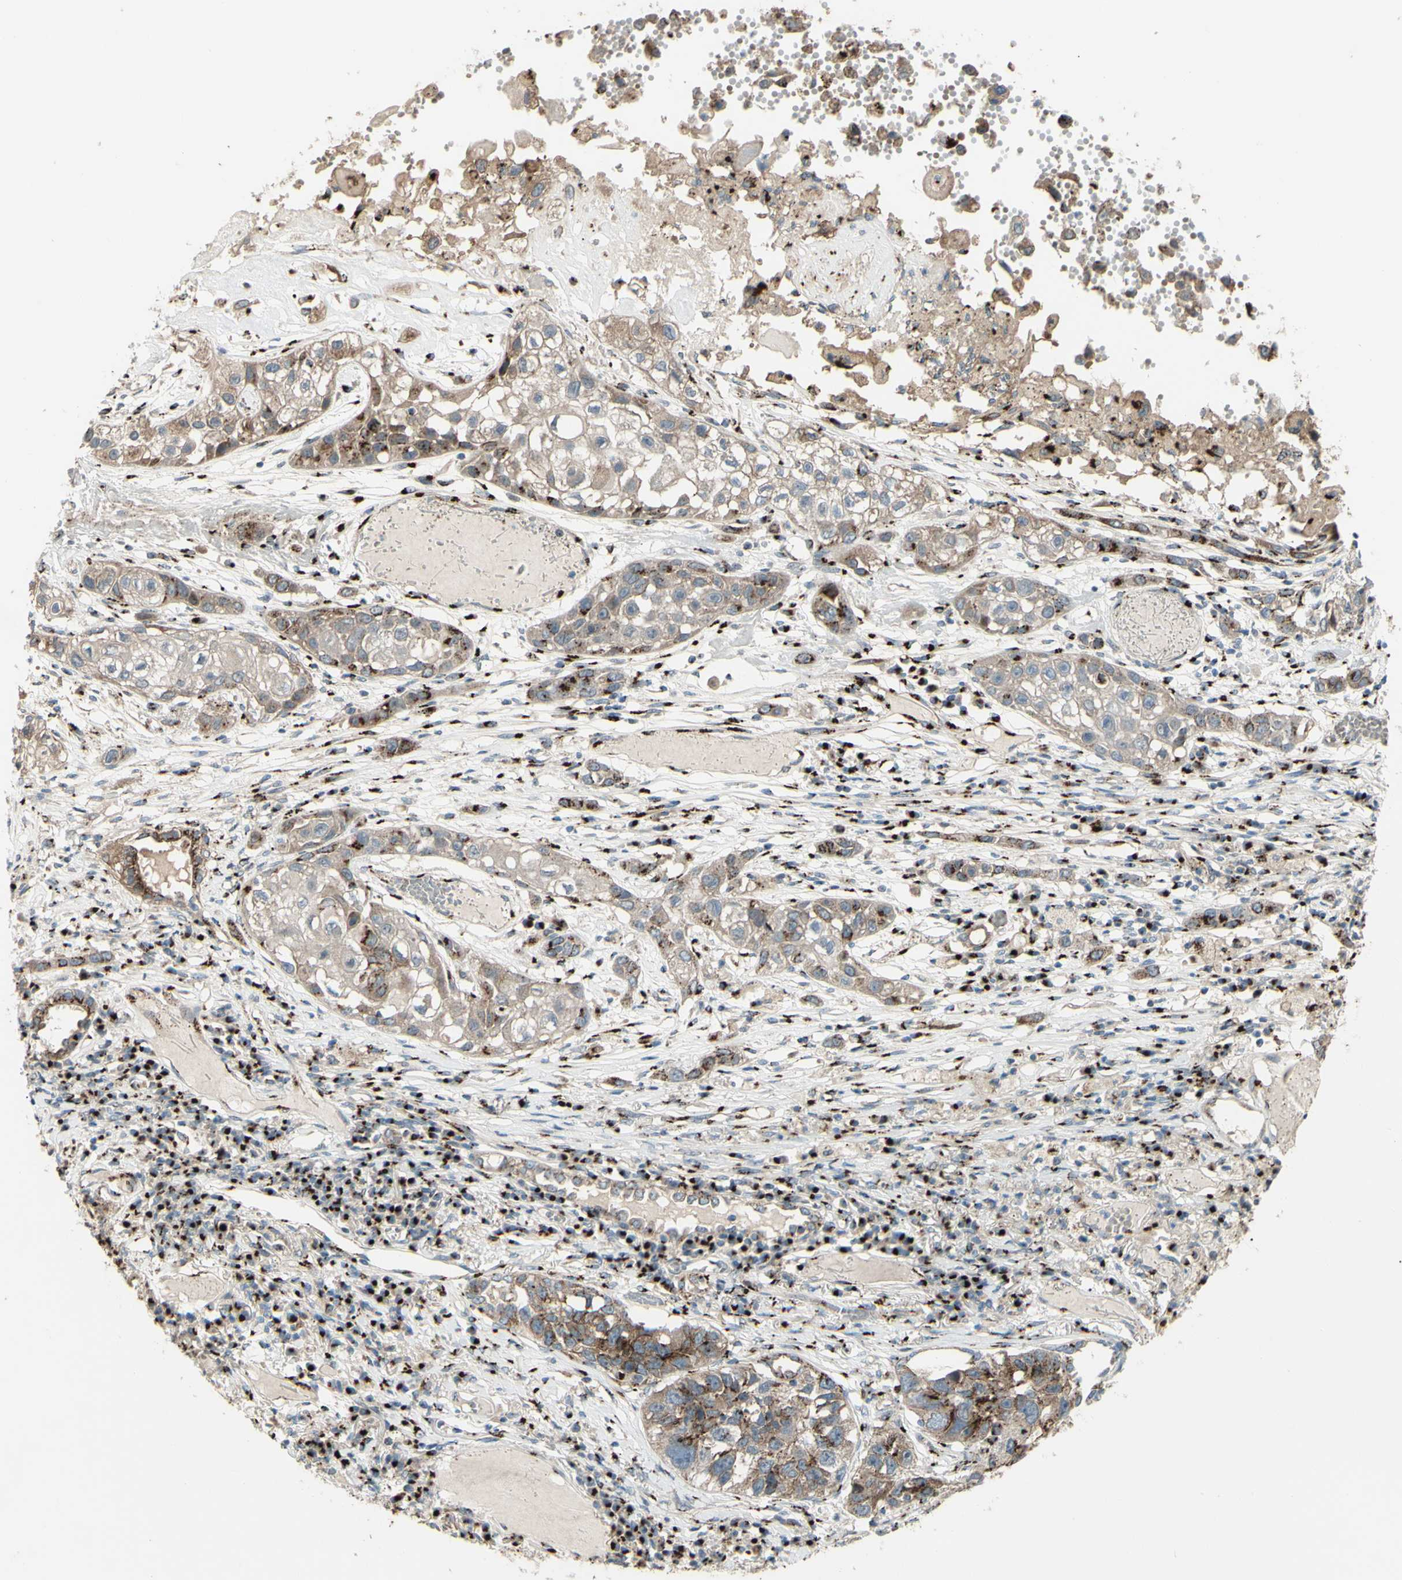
{"staining": {"intensity": "moderate", "quantity": ">75%", "location": "cytoplasmic/membranous"}, "tissue": "lung cancer", "cell_type": "Tumor cells", "image_type": "cancer", "snomed": [{"axis": "morphology", "description": "Squamous cell carcinoma, NOS"}, {"axis": "topography", "description": "Lung"}], "caption": "Lung squamous cell carcinoma stained with IHC displays moderate cytoplasmic/membranous staining in about >75% of tumor cells. (IHC, brightfield microscopy, high magnification).", "gene": "BPNT2", "patient": {"sex": "male", "age": 71}}